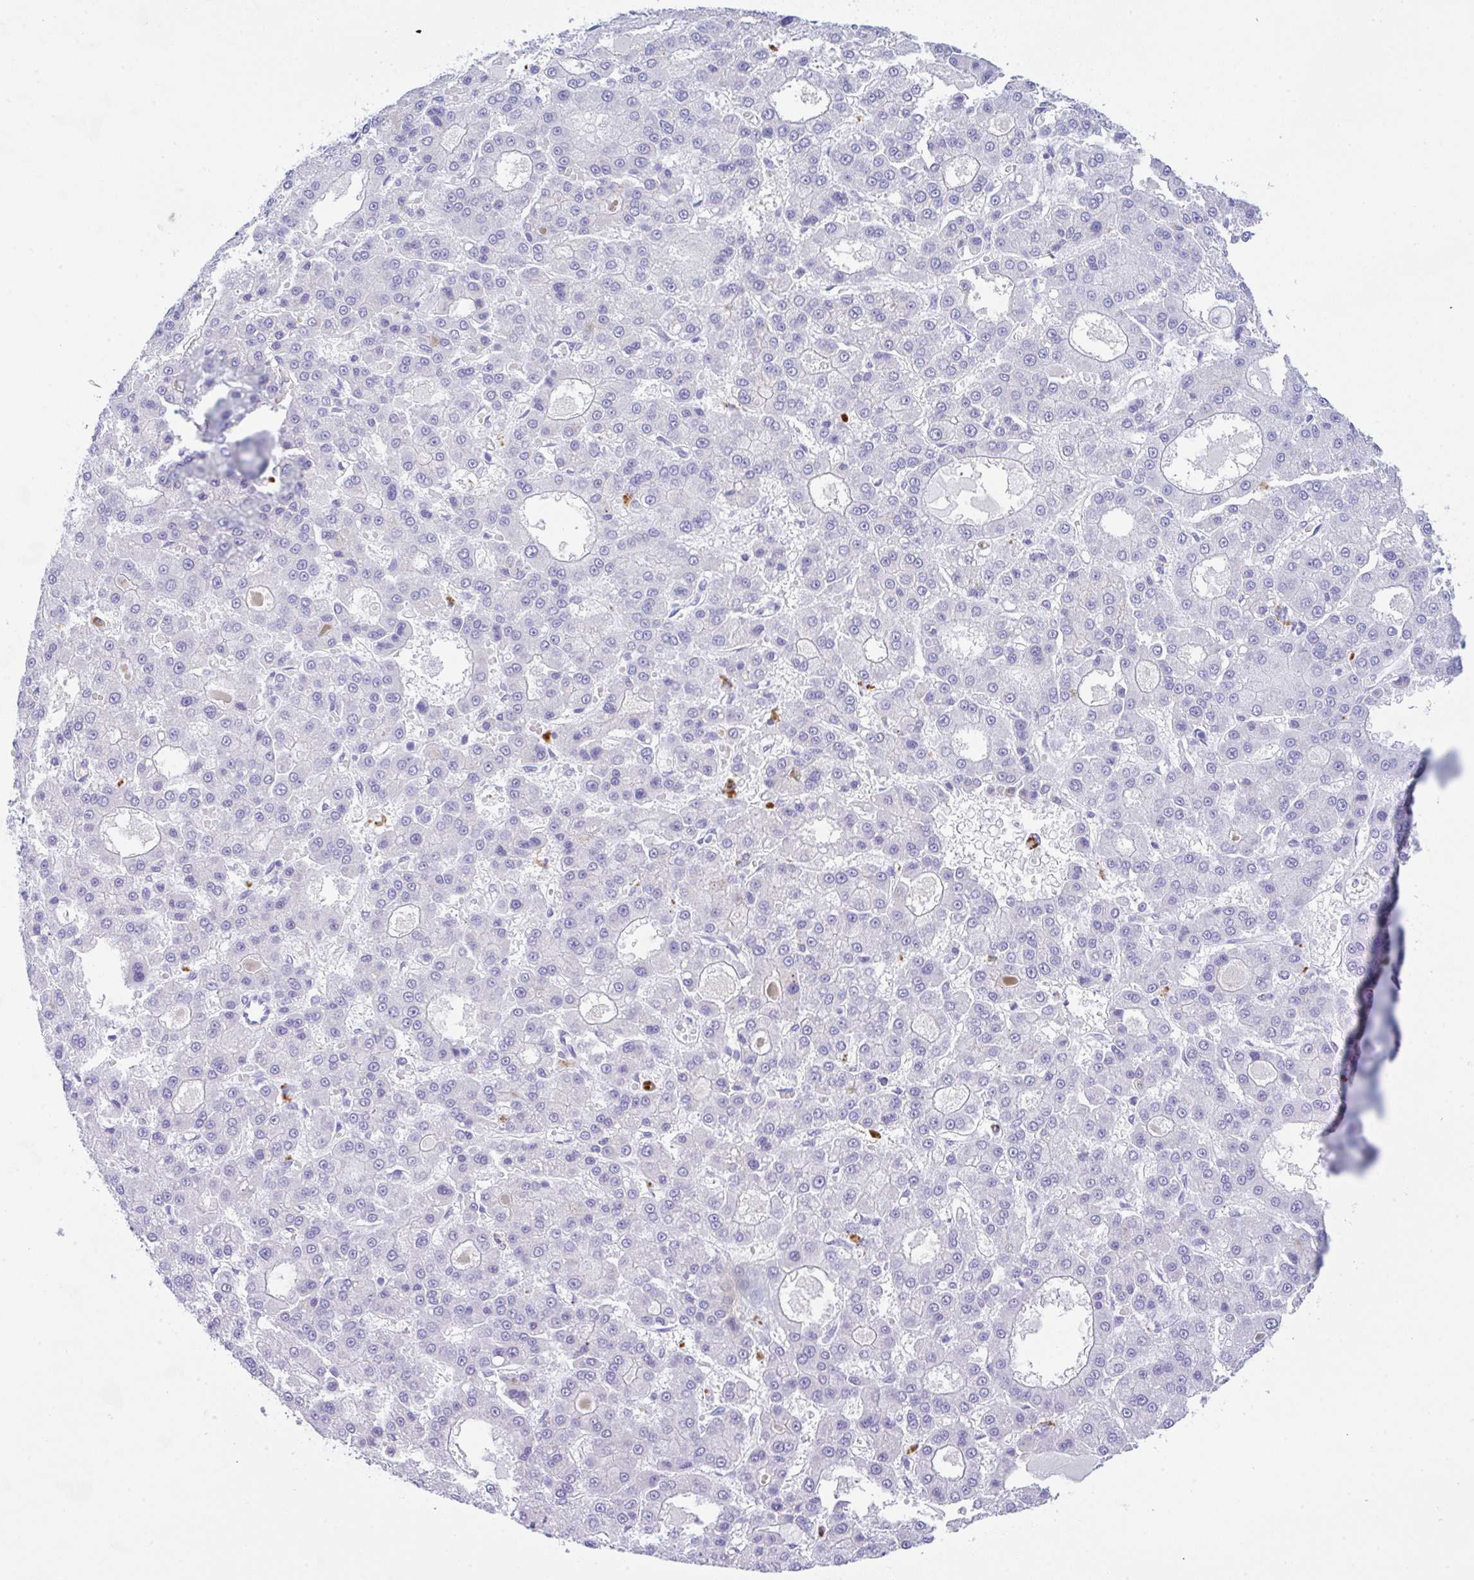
{"staining": {"intensity": "negative", "quantity": "none", "location": "none"}, "tissue": "liver cancer", "cell_type": "Tumor cells", "image_type": "cancer", "snomed": [{"axis": "morphology", "description": "Carcinoma, Hepatocellular, NOS"}, {"axis": "topography", "description": "Liver"}], "caption": "This histopathology image is of liver cancer stained with IHC to label a protein in brown with the nuclei are counter-stained blue. There is no expression in tumor cells.", "gene": "NDUFAF8", "patient": {"sex": "male", "age": 70}}